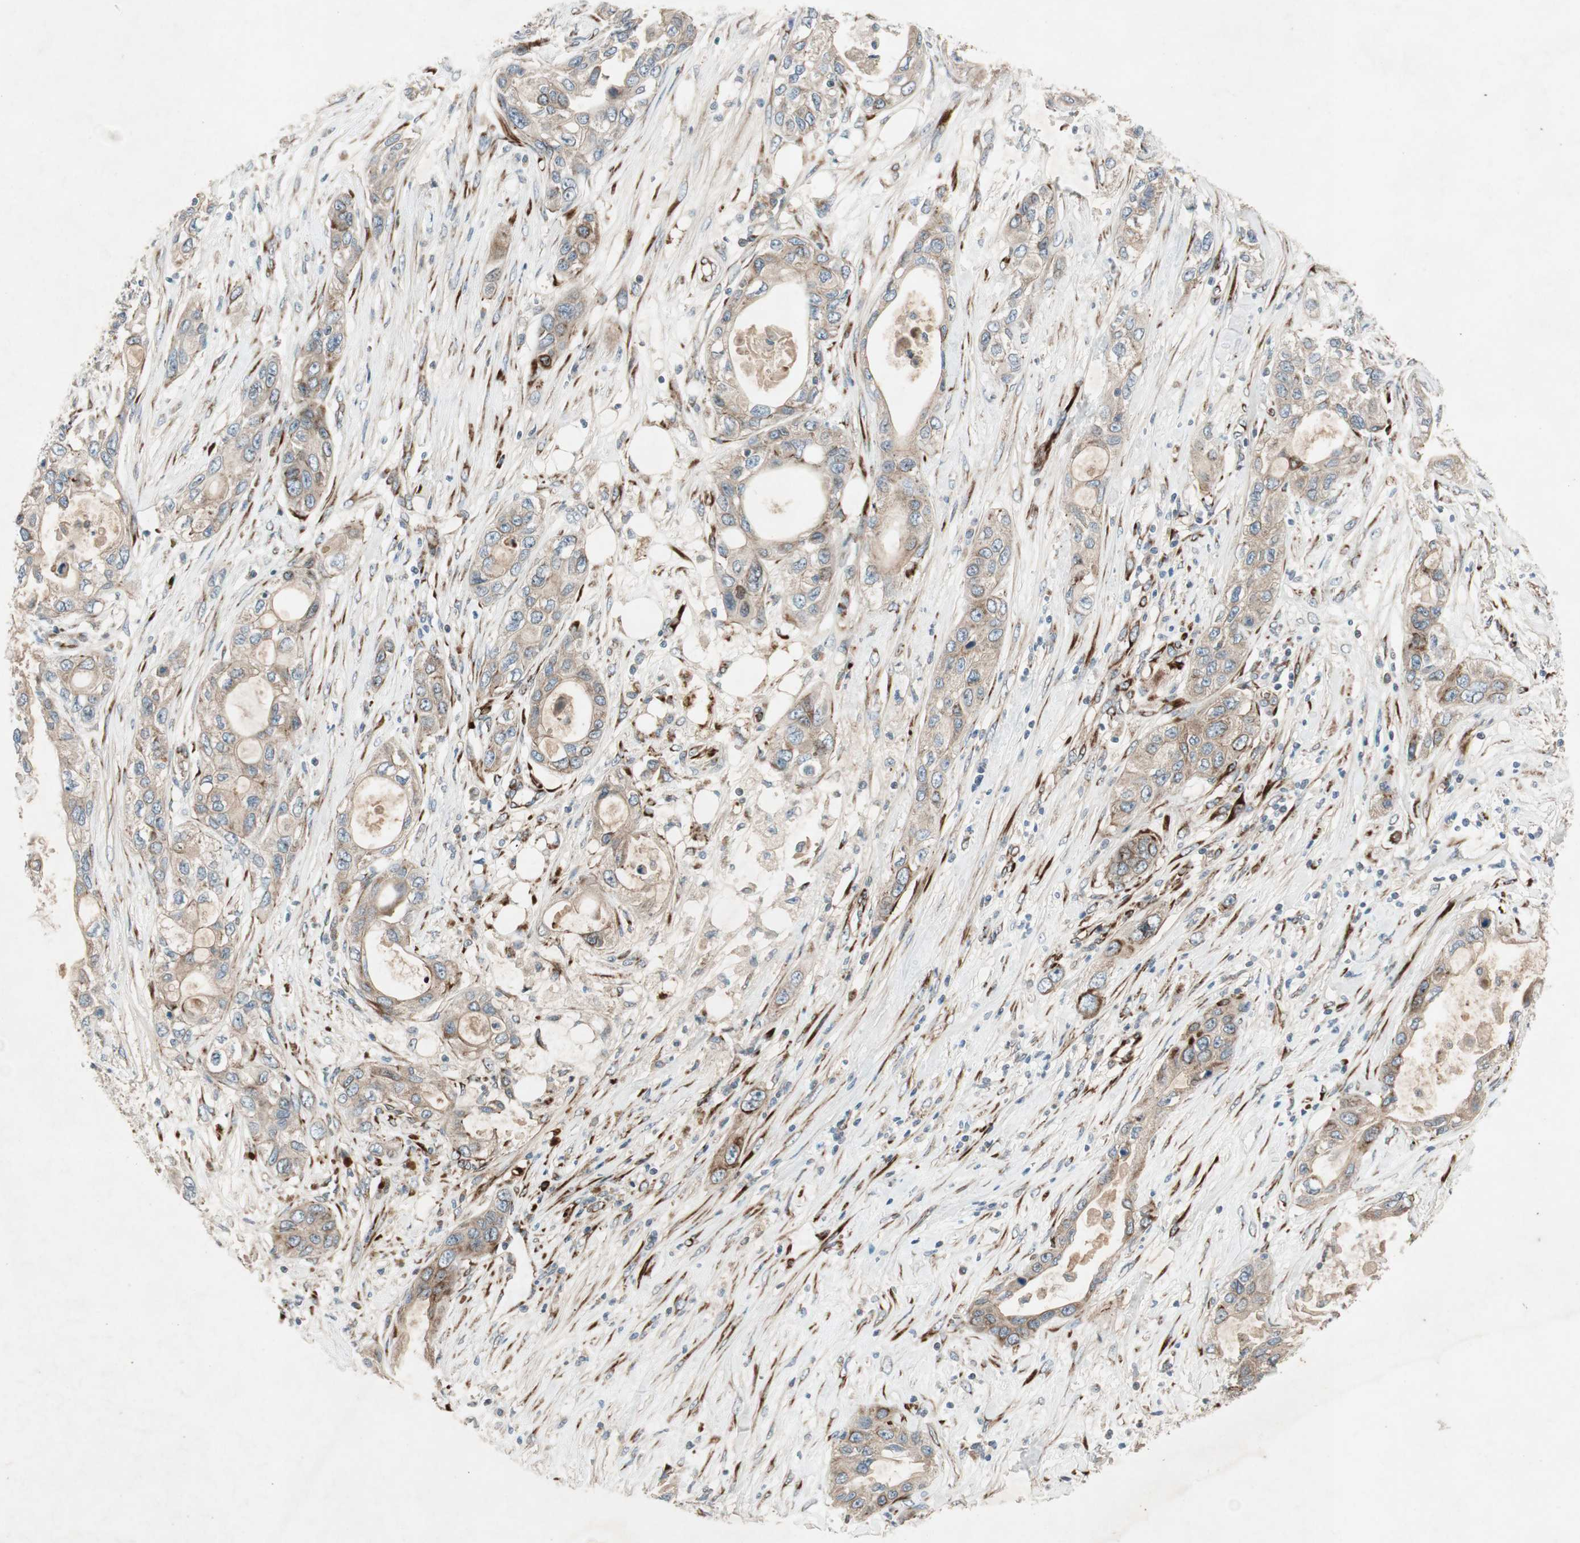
{"staining": {"intensity": "weak", "quantity": ">75%", "location": "cytoplasmic/membranous"}, "tissue": "pancreatic cancer", "cell_type": "Tumor cells", "image_type": "cancer", "snomed": [{"axis": "morphology", "description": "Adenocarcinoma, NOS"}, {"axis": "topography", "description": "Pancreas"}], "caption": "Protein expression analysis of human pancreatic cancer (adenocarcinoma) reveals weak cytoplasmic/membranous staining in approximately >75% of tumor cells. The staining is performed using DAB brown chromogen to label protein expression. The nuclei are counter-stained blue using hematoxylin.", "gene": "APOO", "patient": {"sex": "female", "age": 70}}